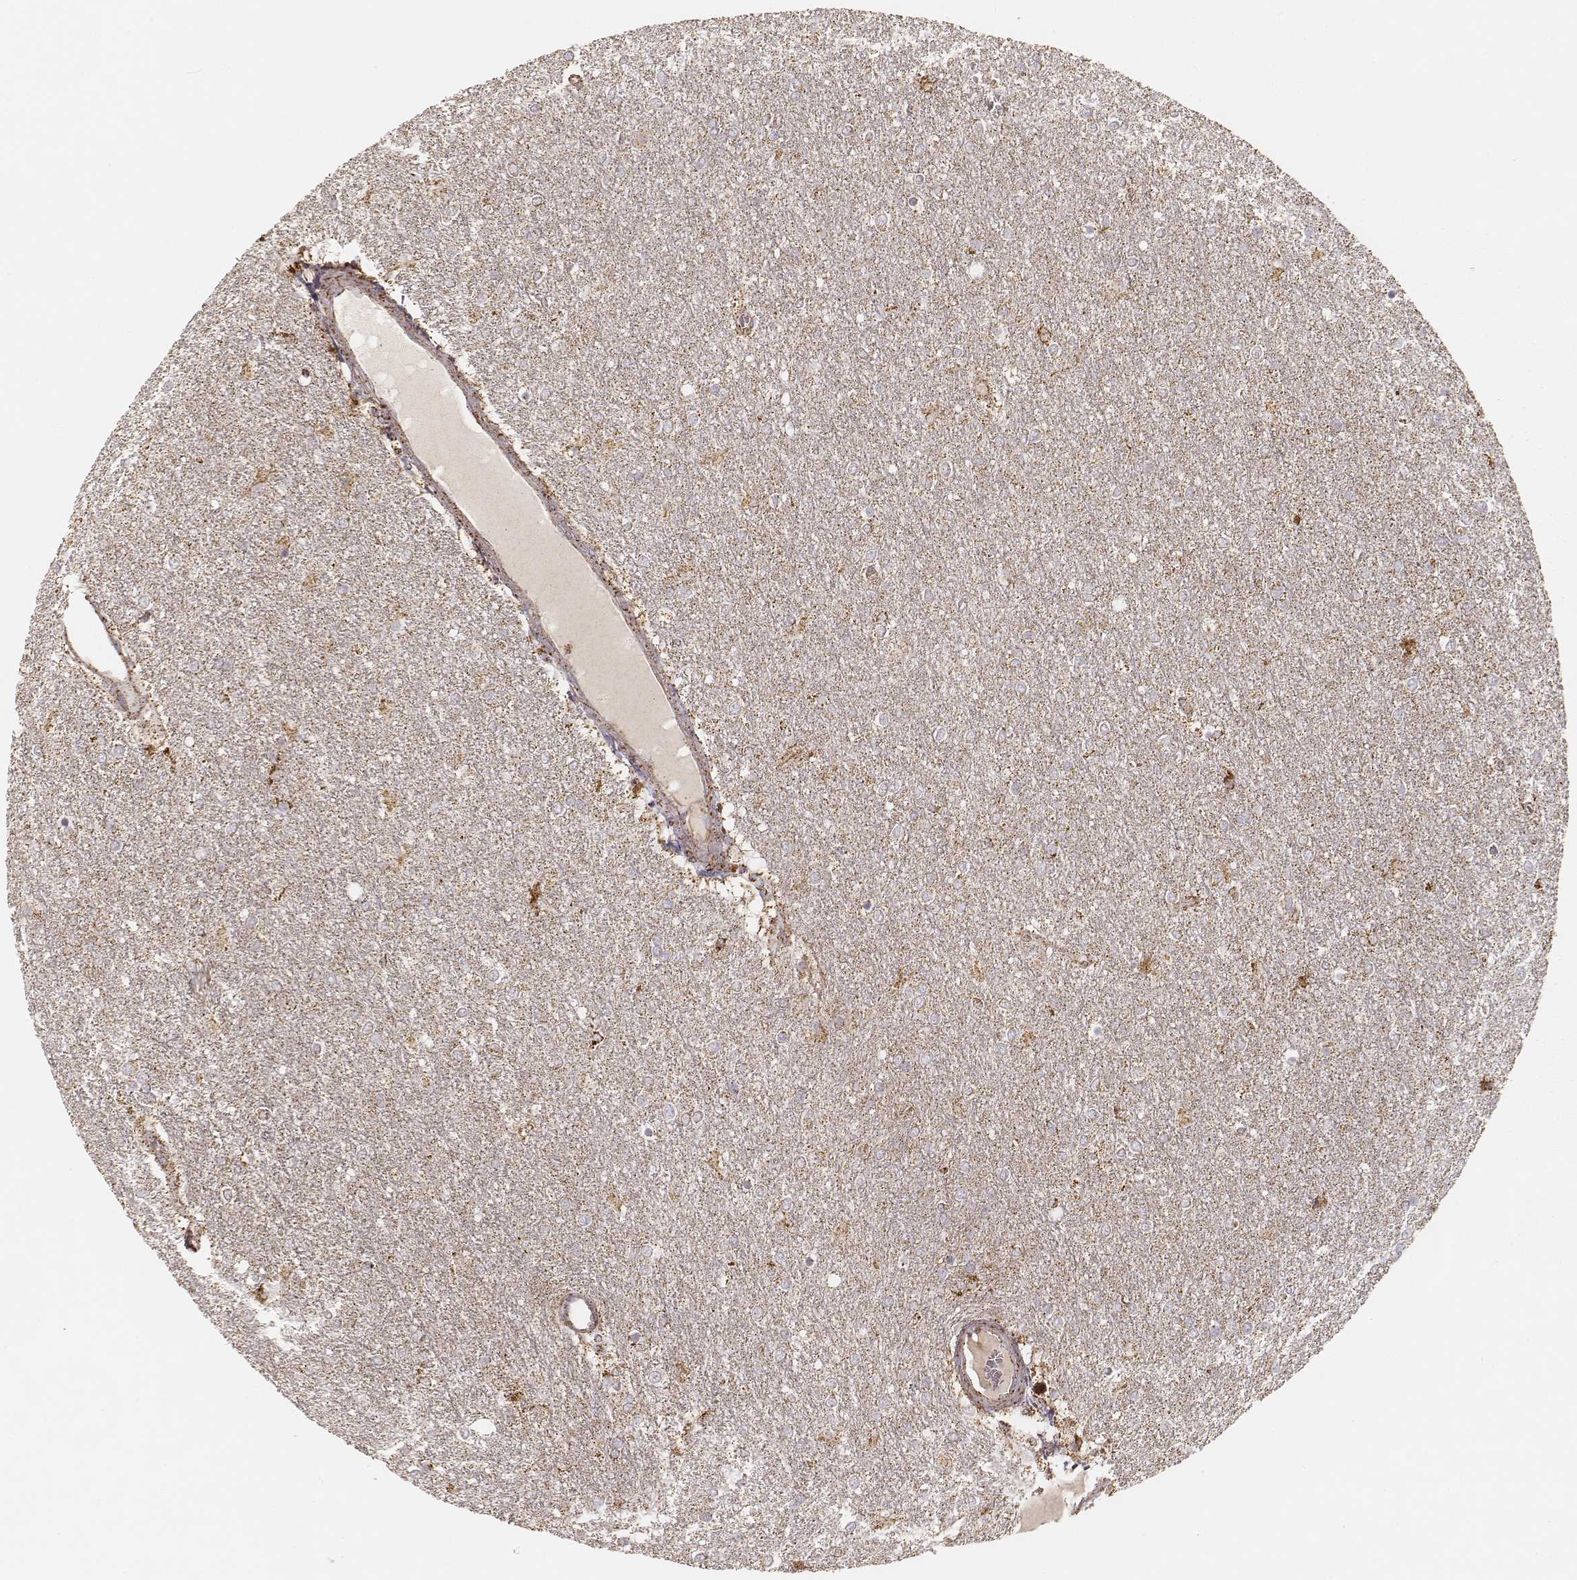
{"staining": {"intensity": "weak", "quantity": "<25%", "location": "cytoplasmic/membranous"}, "tissue": "glioma", "cell_type": "Tumor cells", "image_type": "cancer", "snomed": [{"axis": "morphology", "description": "Glioma, malignant, High grade"}, {"axis": "topography", "description": "Brain"}], "caption": "Malignant high-grade glioma was stained to show a protein in brown. There is no significant positivity in tumor cells.", "gene": "CS", "patient": {"sex": "female", "age": 61}}